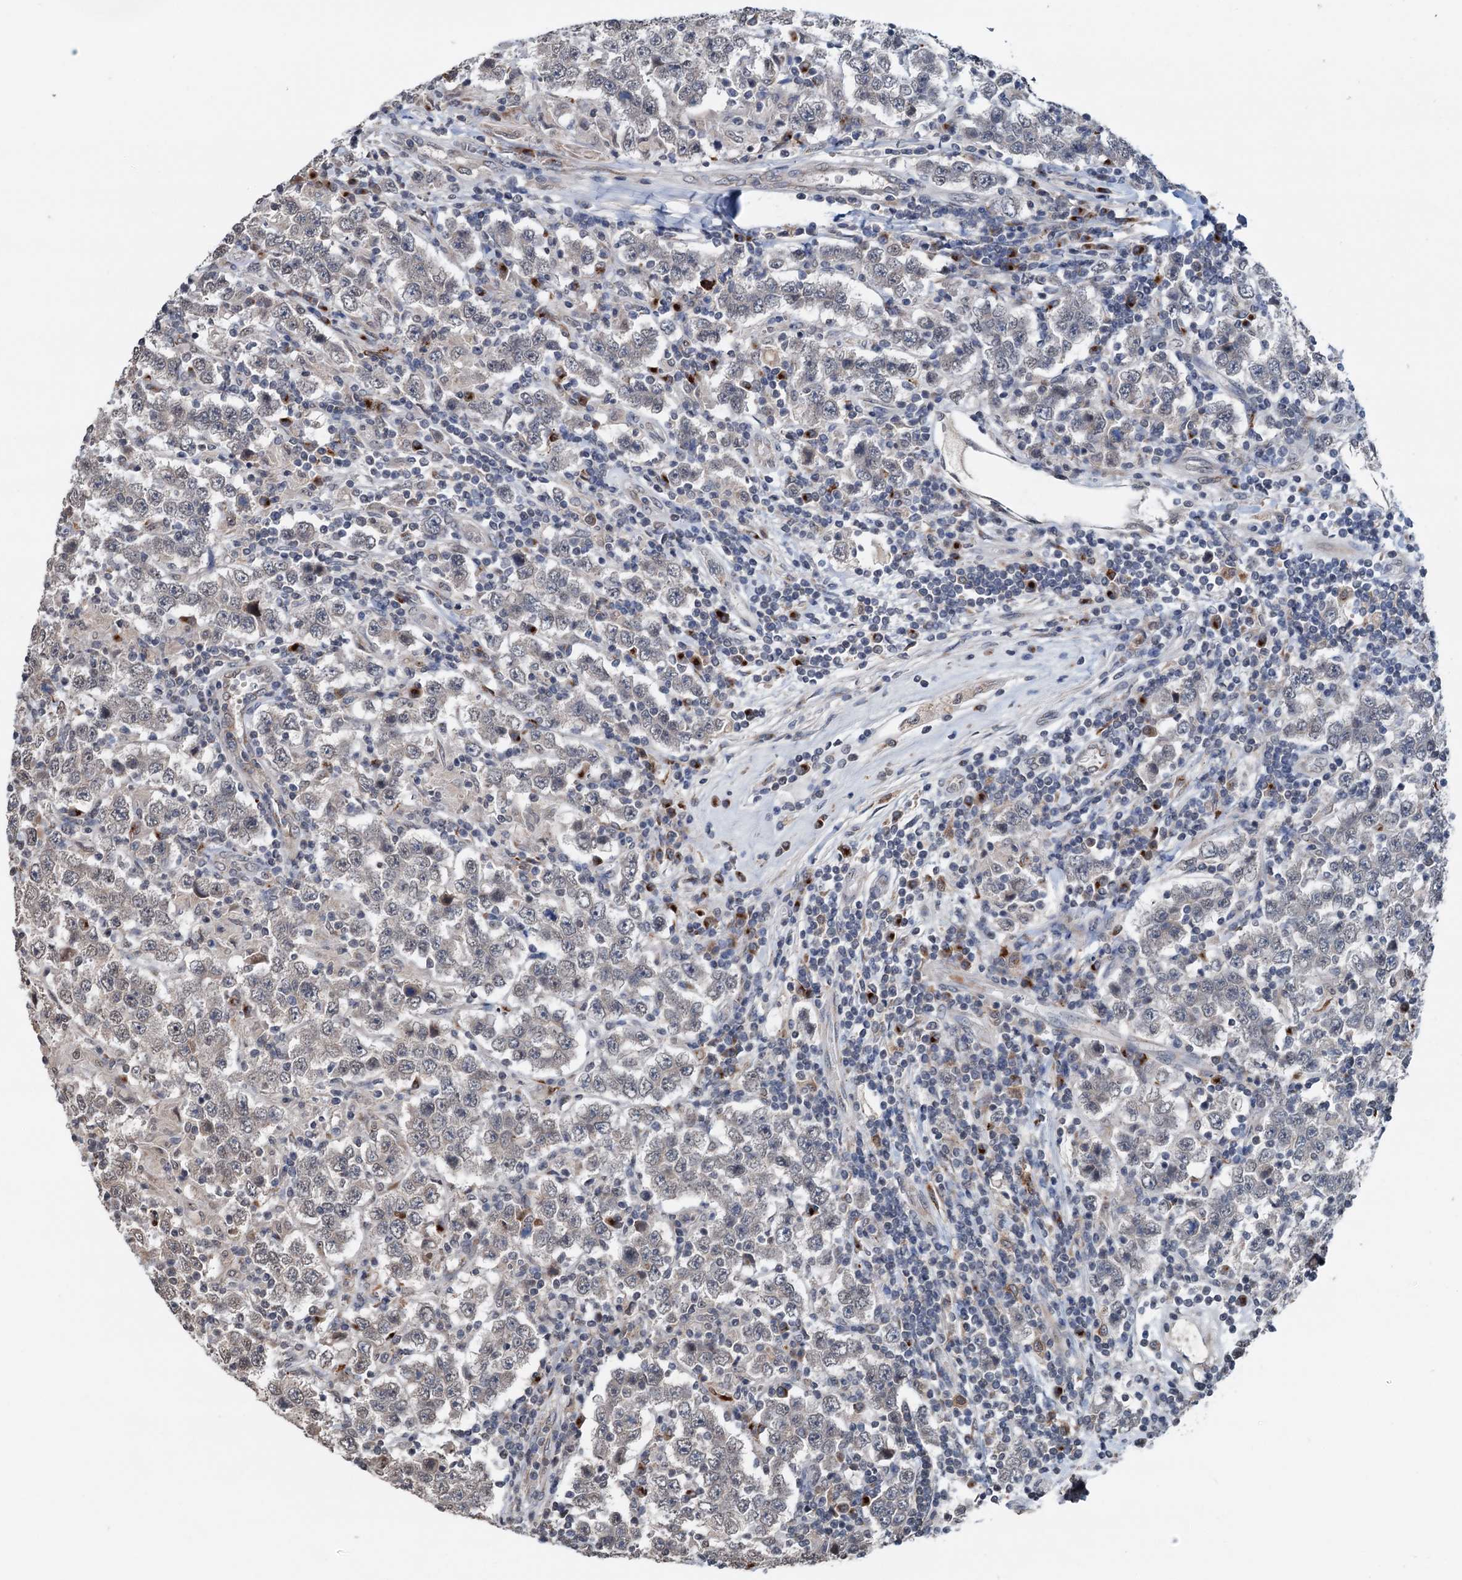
{"staining": {"intensity": "negative", "quantity": "none", "location": "none"}, "tissue": "testis cancer", "cell_type": "Tumor cells", "image_type": "cancer", "snomed": [{"axis": "morphology", "description": "Normal tissue, NOS"}, {"axis": "morphology", "description": "Urothelial carcinoma, High grade"}, {"axis": "morphology", "description": "Seminoma, NOS"}, {"axis": "morphology", "description": "Carcinoma, Embryonal, NOS"}, {"axis": "topography", "description": "Urinary bladder"}, {"axis": "topography", "description": "Testis"}], "caption": "A high-resolution micrograph shows immunohistochemistry staining of testis cancer (embryonal carcinoma), which displays no significant positivity in tumor cells. (Stains: DAB (3,3'-diaminobenzidine) IHC with hematoxylin counter stain, Microscopy: brightfield microscopy at high magnification).", "gene": "SHLD1", "patient": {"sex": "male", "age": 41}}